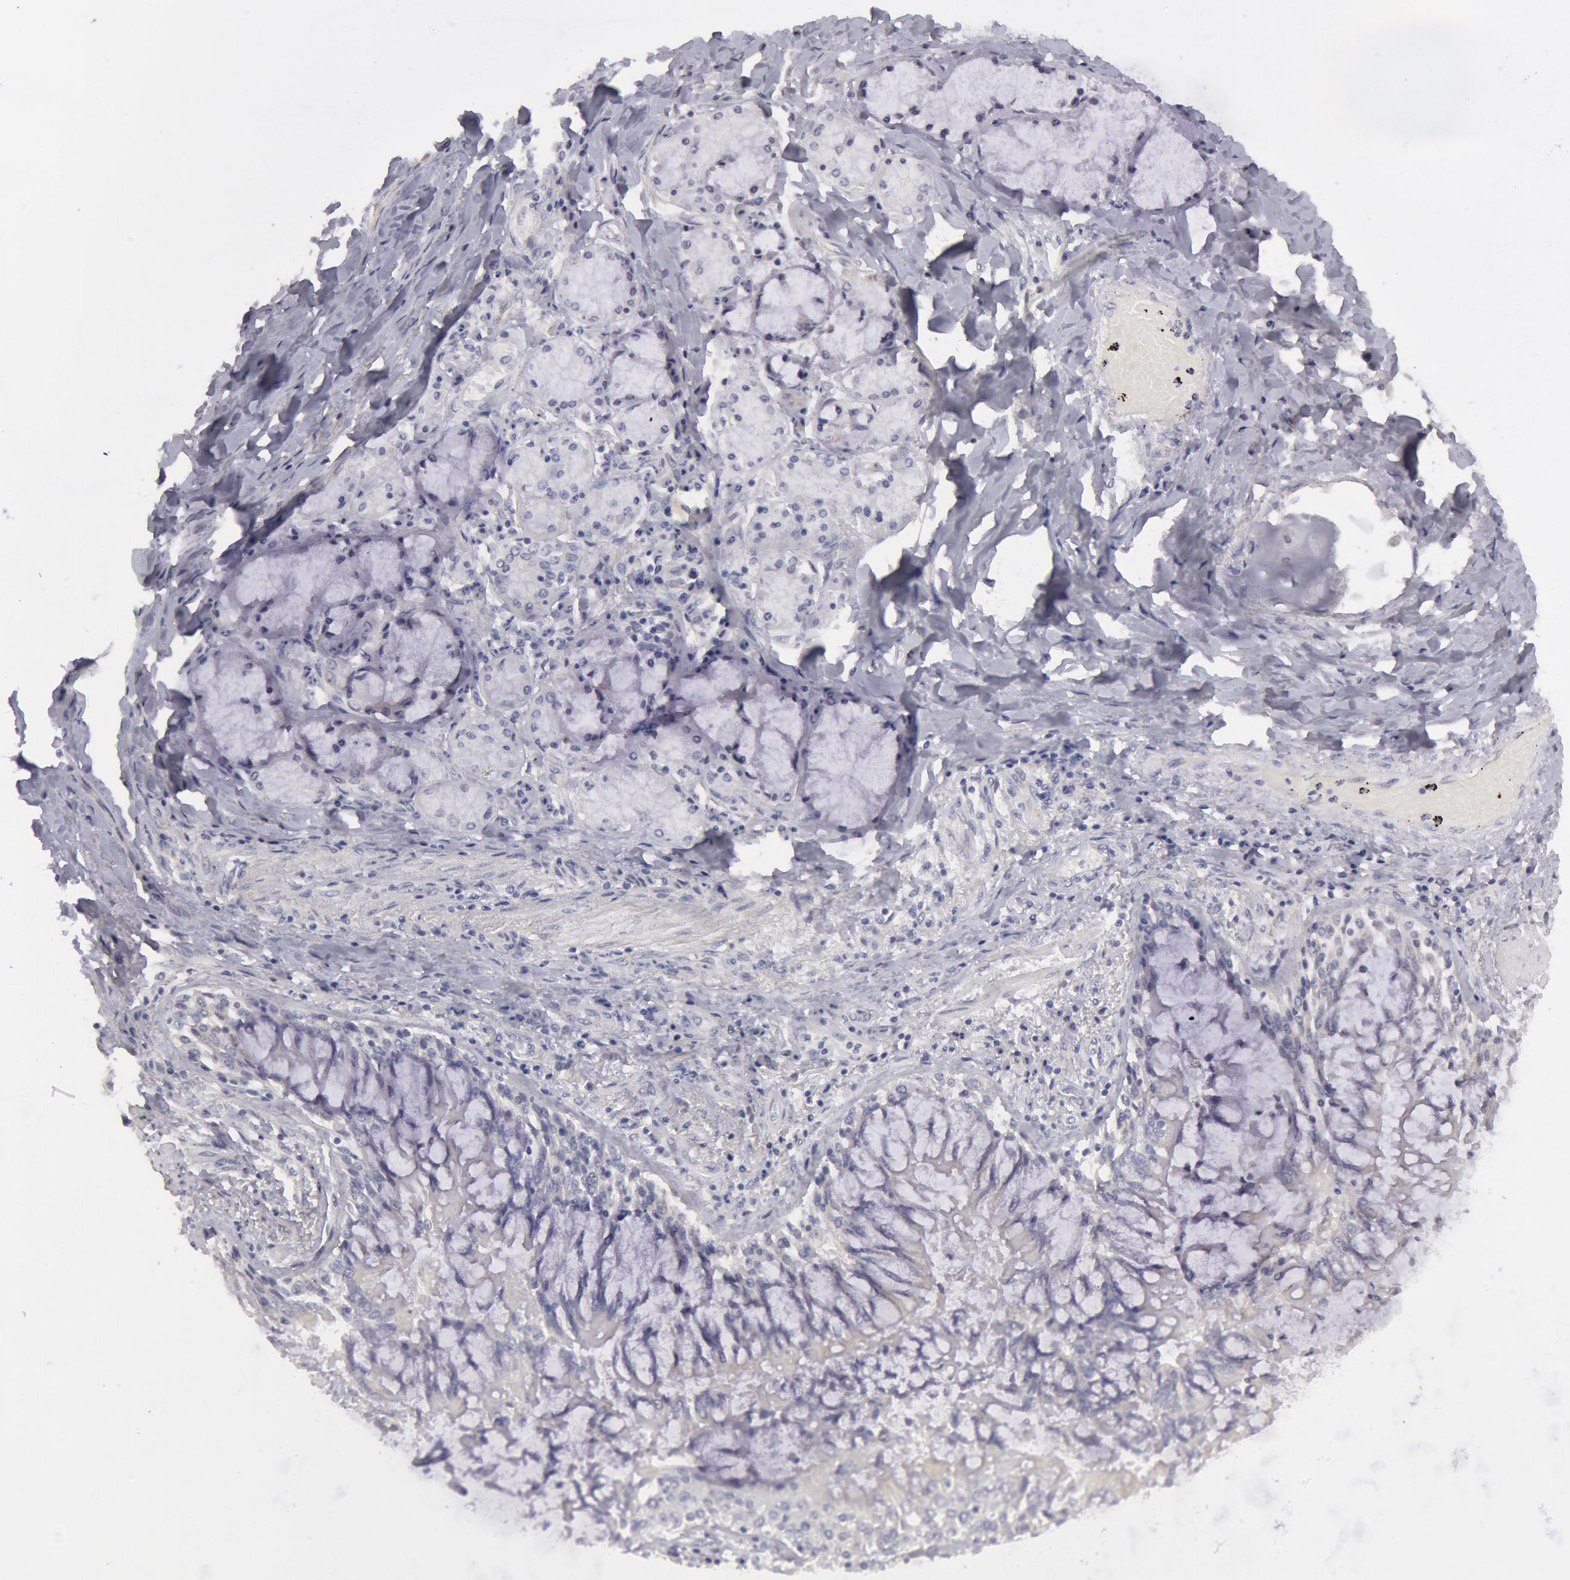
{"staining": {"intensity": "negative", "quantity": "none", "location": "none"}, "tissue": "adipose tissue", "cell_type": "Adipocytes", "image_type": "normal", "snomed": [{"axis": "morphology", "description": "Normal tissue, NOS"}, {"axis": "morphology", "description": "Adenocarcinoma, NOS"}, {"axis": "topography", "description": "Cartilage tissue"}, {"axis": "topography", "description": "Lung"}], "caption": "Adipocytes are negative for protein expression in unremarkable human adipose tissue. (DAB (3,3'-diaminobenzidine) IHC visualized using brightfield microscopy, high magnification).", "gene": "SMC1B", "patient": {"sex": "female", "age": 67}}